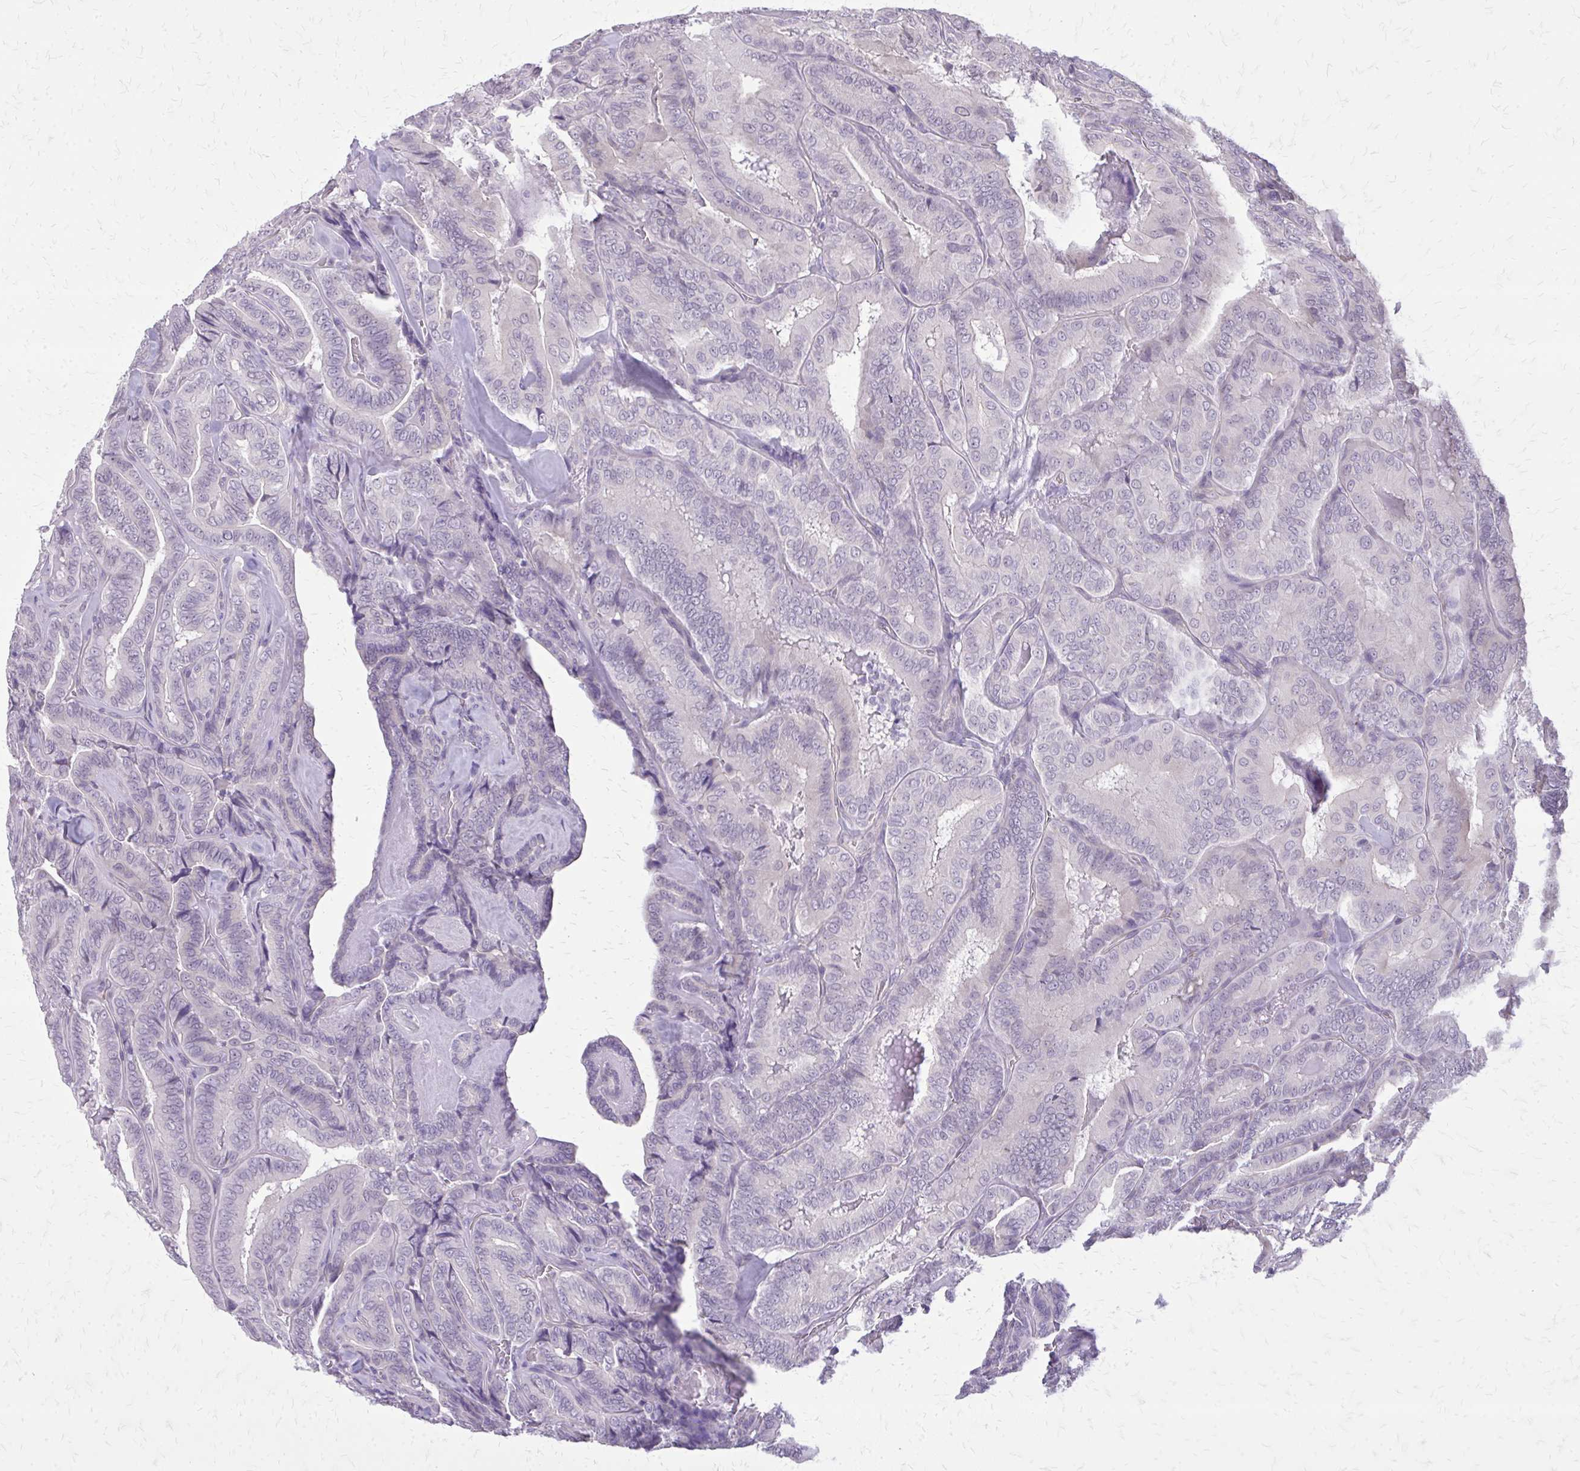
{"staining": {"intensity": "negative", "quantity": "none", "location": "none"}, "tissue": "thyroid cancer", "cell_type": "Tumor cells", "image_type": "cancer", "snomed": [{"axis": "morphology", "description": "Papillary adenocarcinoma, NOS"}, {"axis": "topography", "description": "Thyroid gland"}], "caption": "High magnification brightfield microscopy of thyroid papillary adenocarcinoma stained with DAB (3,3'-diaminobenzidine) (brown) and counterstained with hematoxylin (blue): tumor cells show no significant staining.", "gene": "PLCB1", "patient": {"sex": "male", "age": 61}}